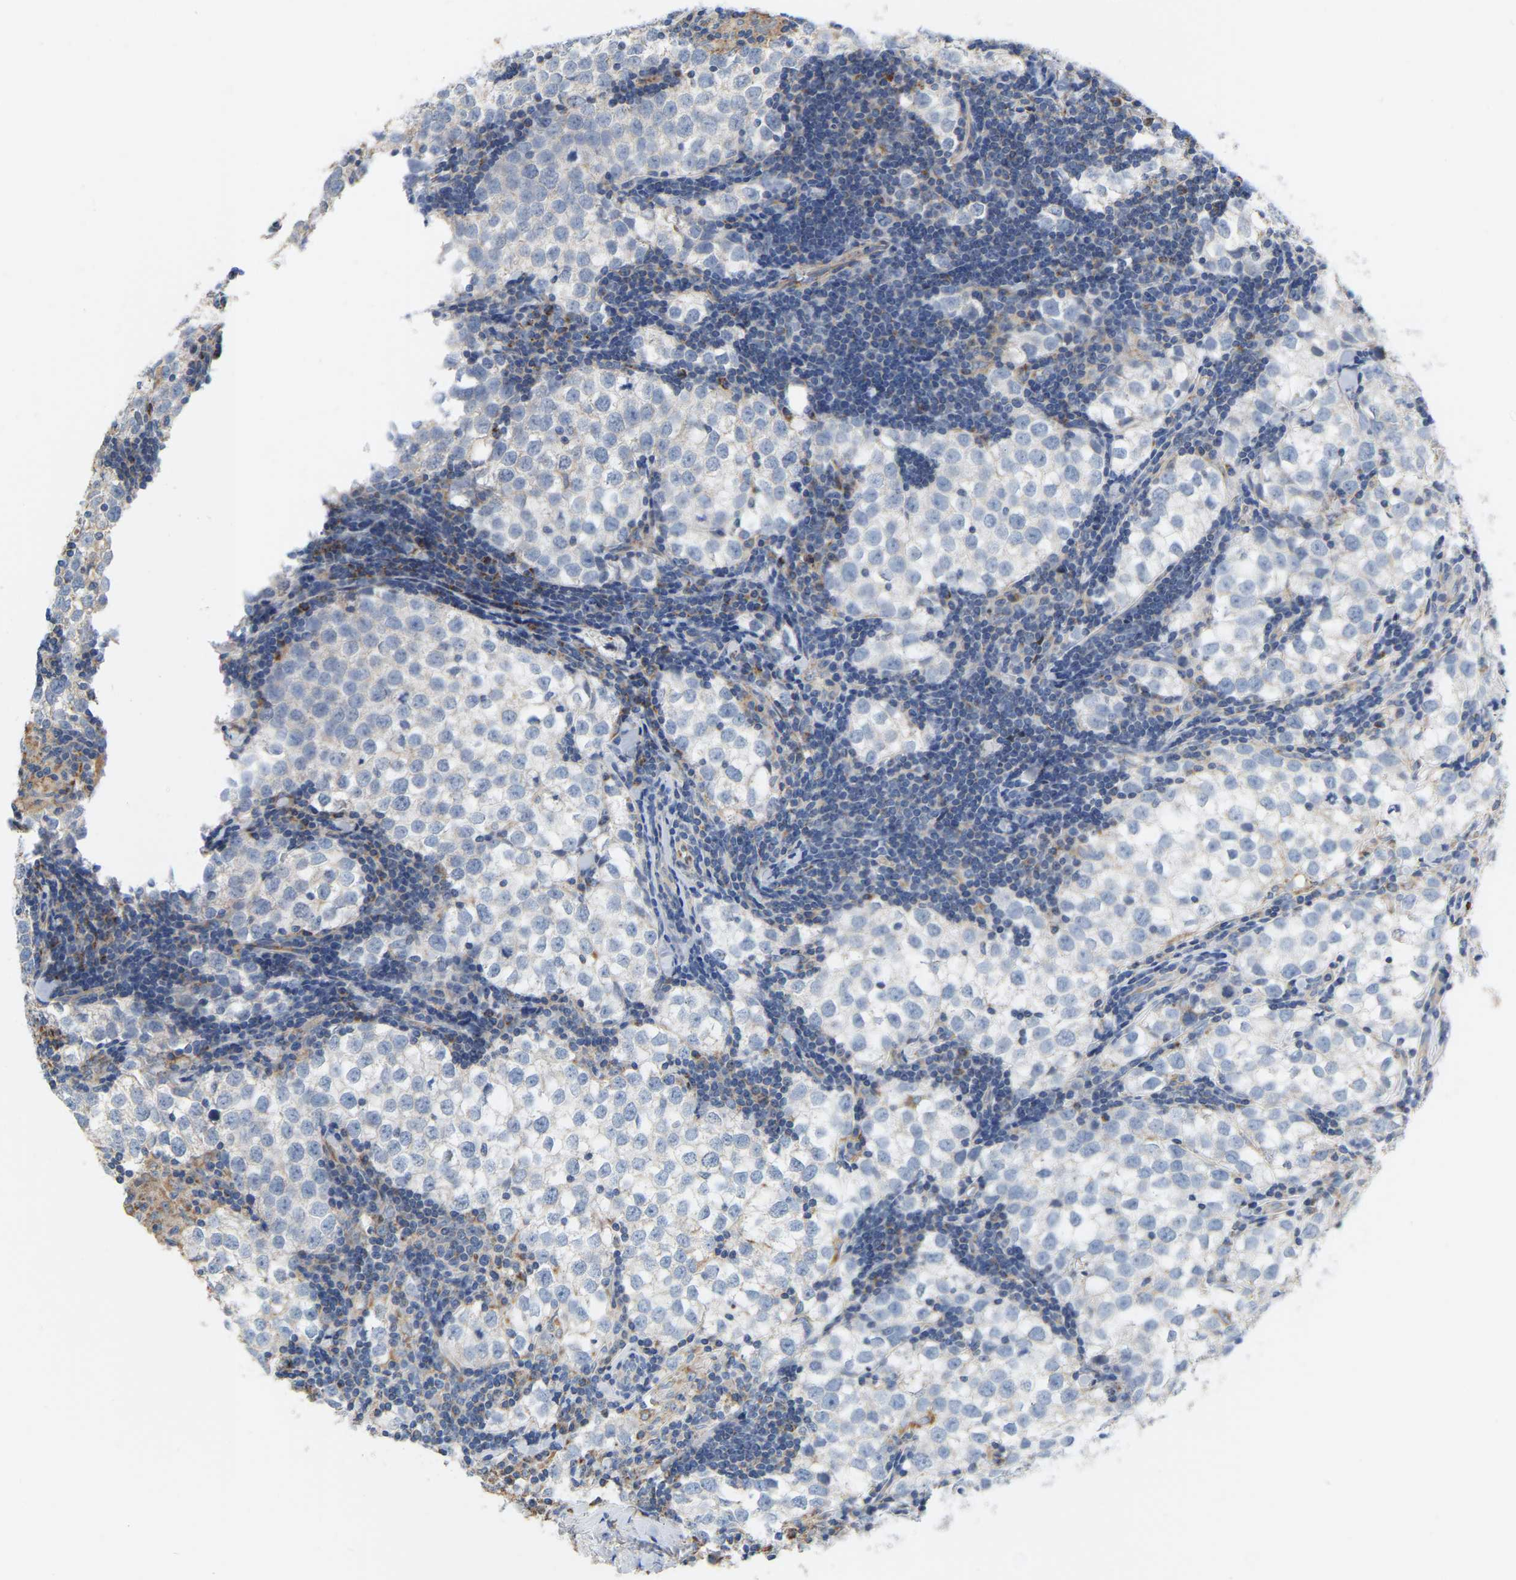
{"staining": {"intensity": "negative", "quantity": "none", "location": "none"}, "tissue": "testis cancer", "cell_type": "Tumor cells", "image_type": "cancer", "snomed": [{"axis": "morphology", "description": "Seminoma, NOS"}, {"axis": "morphology", "description": "Carcinoma, Embryonal, NOS"}, {"axis": "topography", "description": "Testis"}], "caption": "The micrograph shows no significant positivity in tumor cells of testis embryonal carcinoma. (DAB (3,3'-diaminobenzidine) immunohistochemistry visualized using brightfield microscopy, high magnification).", "gene": "CBLB", "patient": {"sex": "male", "age": 36}}